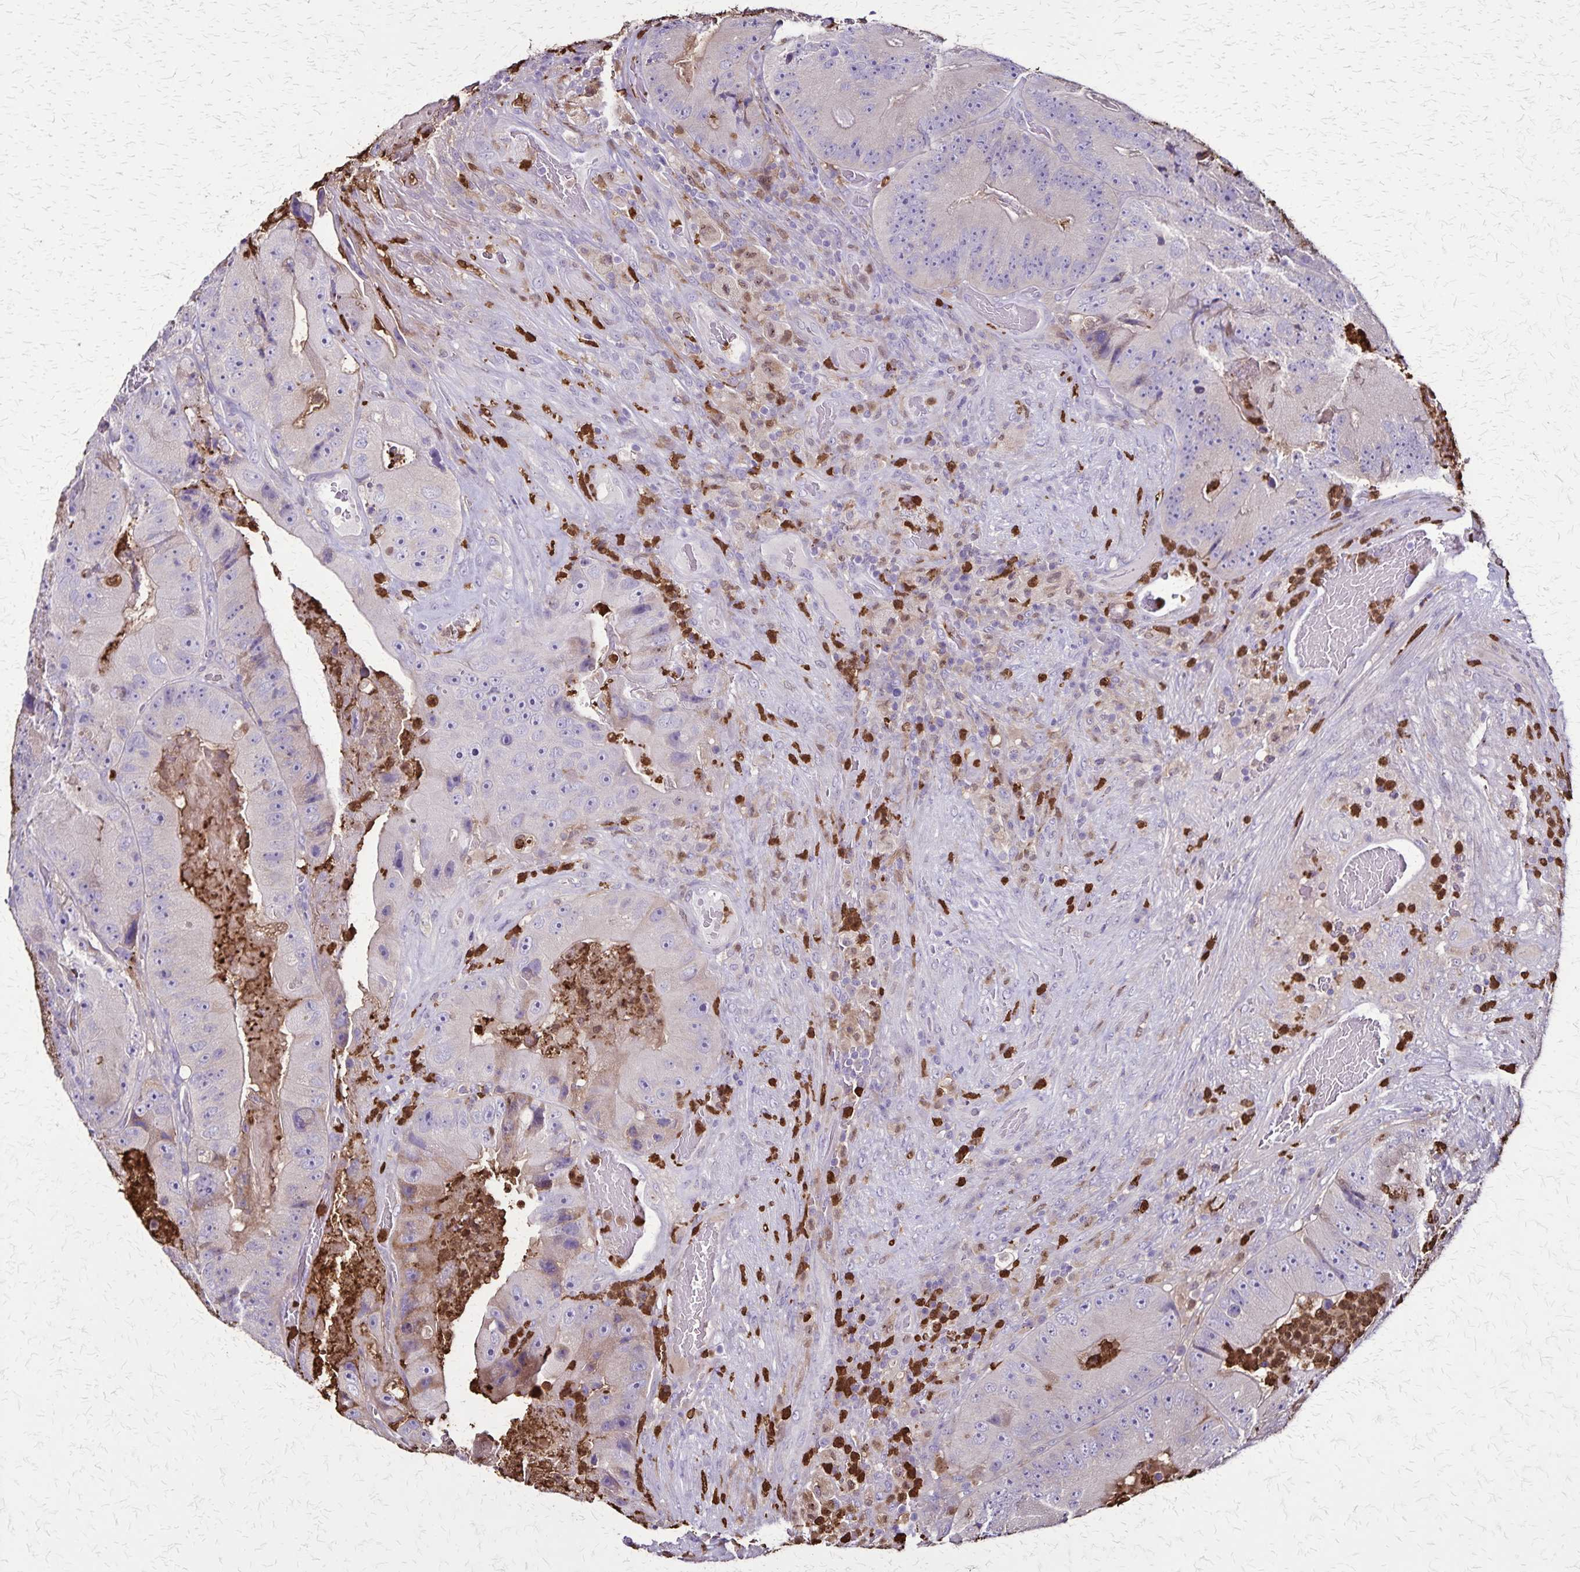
{"staining": {"intensity": "weak", "quantity": "<25%", "location": "cytoplasmic/membranous"}, "tissue": "colorectal cancer", "cell_type": "Tumor cells", "image_type": "cancer", "snomed": [{"axis": "morphology", "description": "Adenocarcinoma, NOS"}, {"axis": "topography", "description": "Colon"}], "caption": "The immunohistochemistry image has no significant positivity in tumor cells of colorectal adenocarcinoma tissue. (DAB (3,3'-diaminobenzidine) immunohistochemistry, high magnification).", "gene": "ULBP3", "patient": {"sex": "female", "age": 86}}